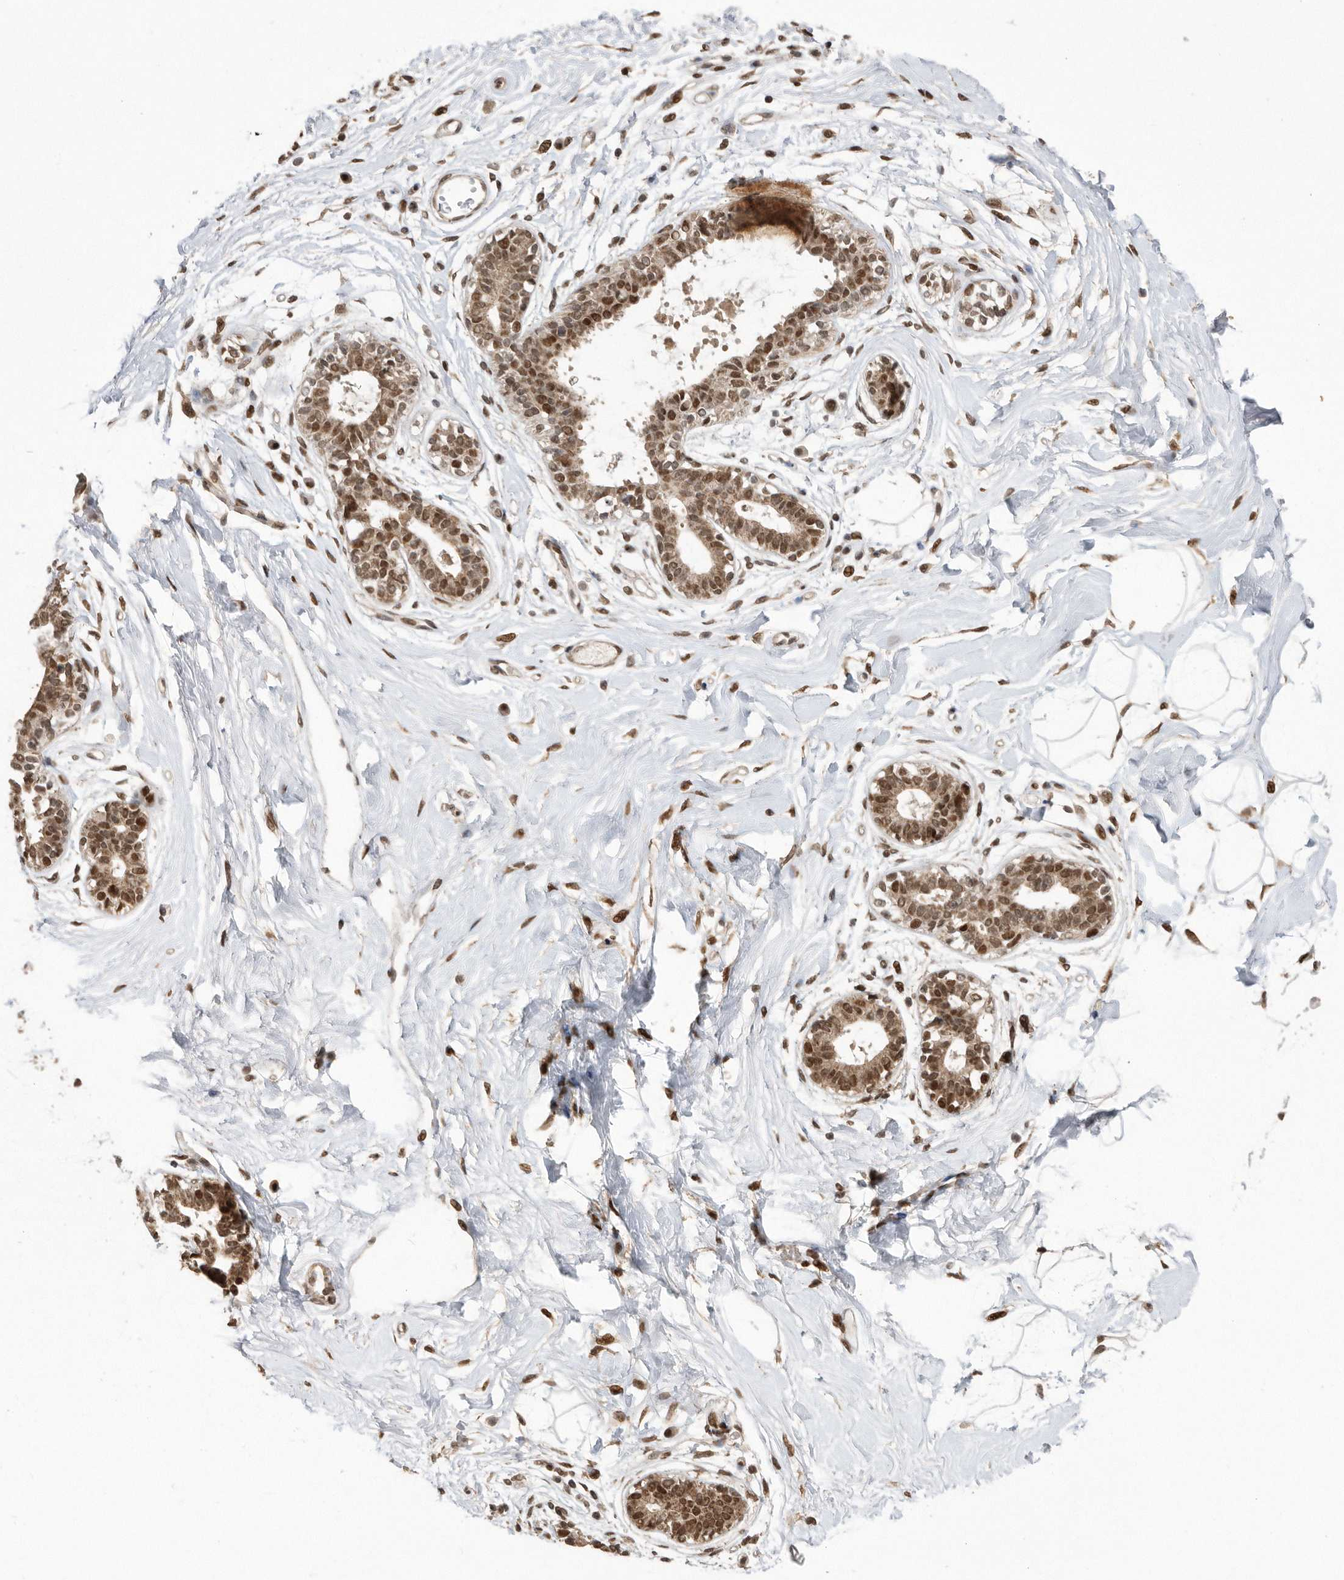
{"staining": {"intensity": "moderate", "quantity": ">75%", "location": "cytoplasmic/membranous,nuclear"}, "tissue": "breast", "cell_type": "Adipocytes", "image_type": "normal", "snomed": [{"axis": "morphology", "description": "Normal tissue, NOS"}, {"axis": "topography", "description": "Breast"}], "caption": "Protein staining by immunohistochemistry (IHC) shows moderate cytoplasmic/membranous,nuclear positivity in about >75% of adipocytes in unremarkable breast.", "gene": "TDRD3", "patient": {"sex": "female", "age": 45}}